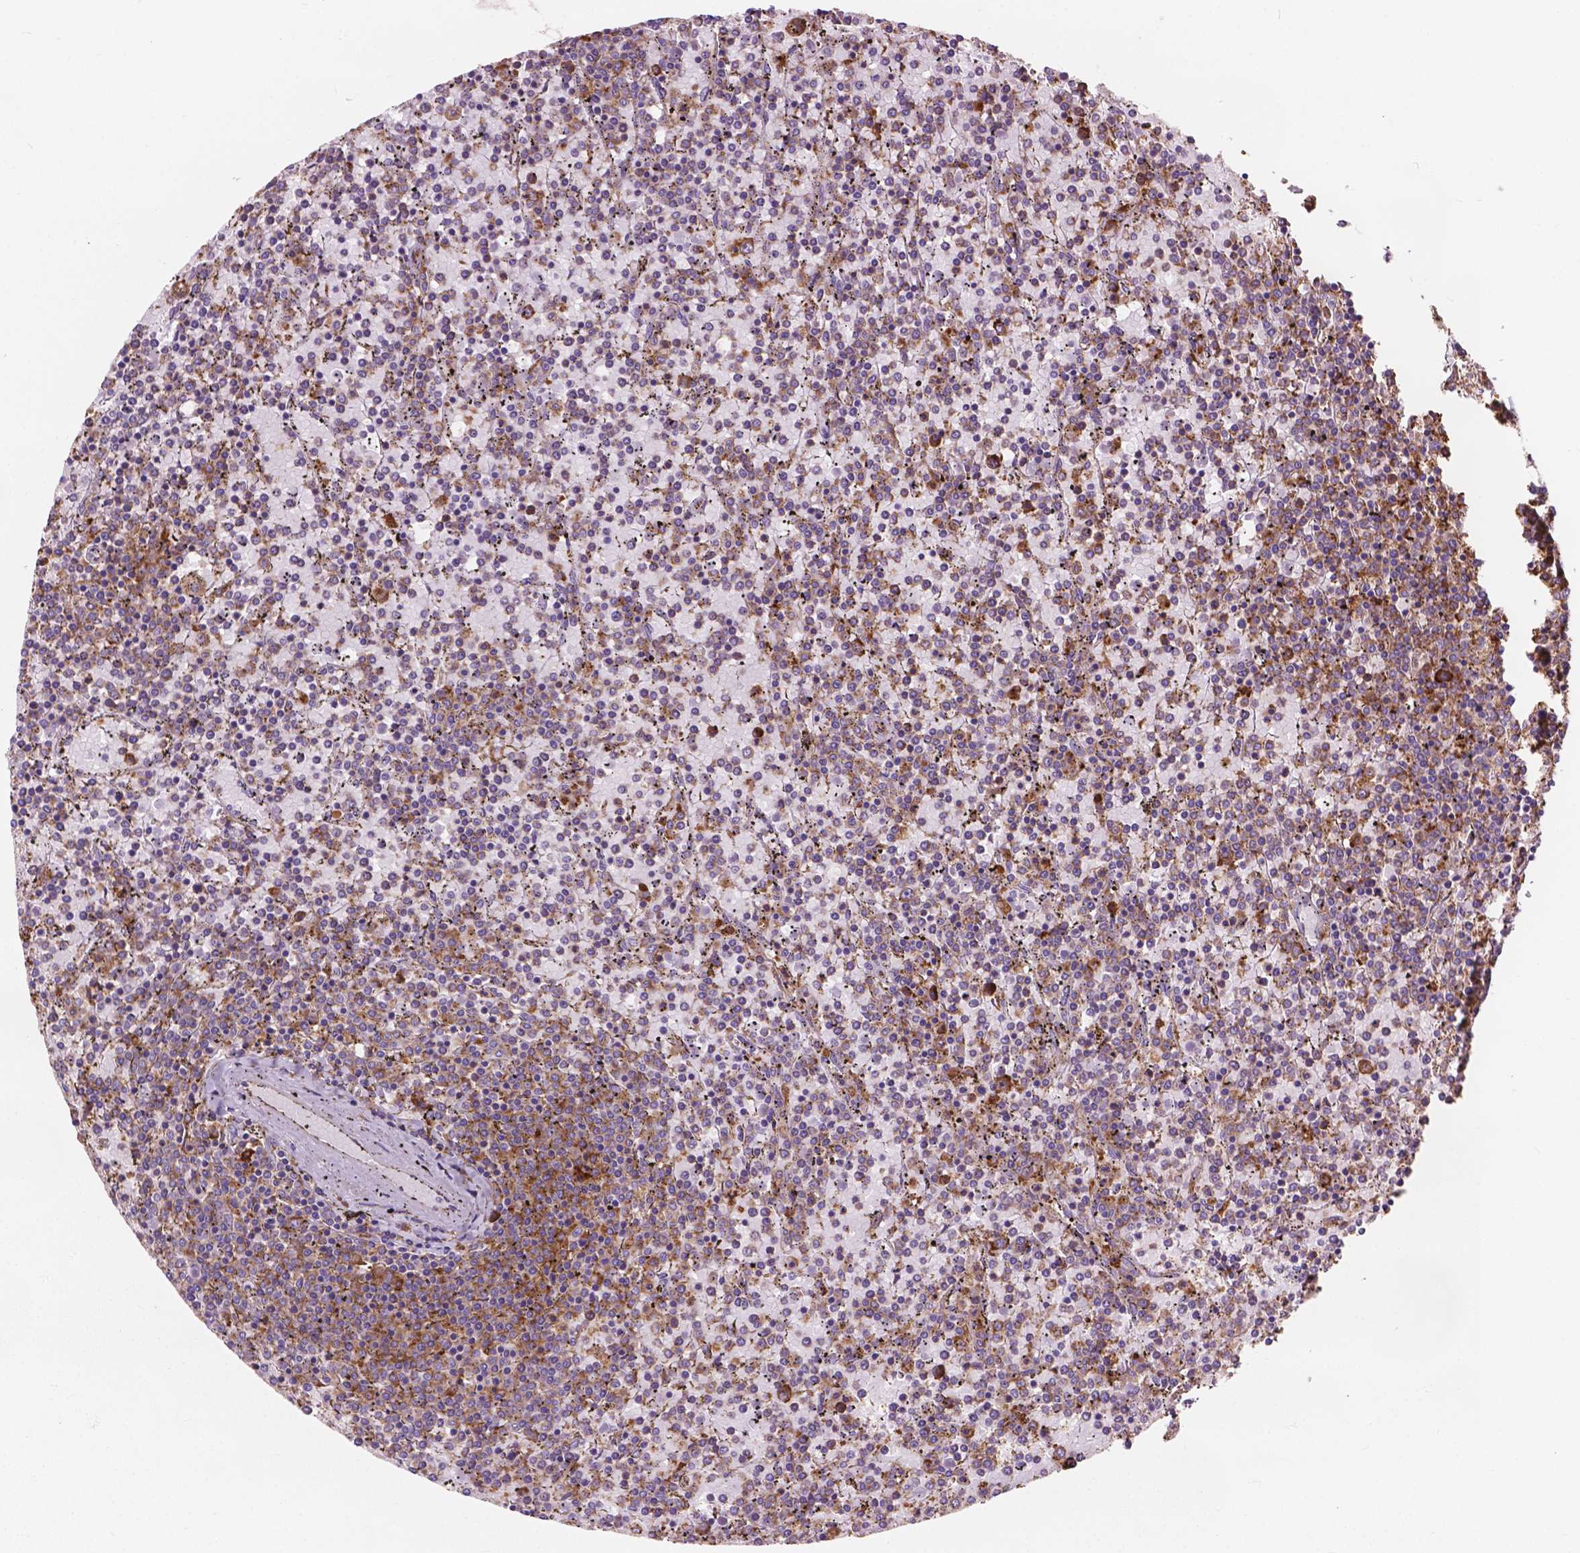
{"staining": {"intensity": "weak", "quantity": ">75%", "location": "cytoplasmic/membranous"}, "tissue": "lymphoma", "cell_type": "Tumor cells", "image_type": "cancer", "snomed": [{"axis": "morphology", "description": "Malignant lymphoma, non-Hodgkin's type, Low grade"}, {"axis": "topography", "description": "Spleen"}], "caption": "Low-grade malignant lymphoma, non-Hodgkin's type stained with IHC exhibits weak cytoplasmic/membranous positivity in about >75% of tumor cells. Immunohistochemistry (ihc) stains the protein of interest in brown and the nuclei are stained blue.", "gene": "RPL37A", "patient": {"sex": "female", "age": 77}}